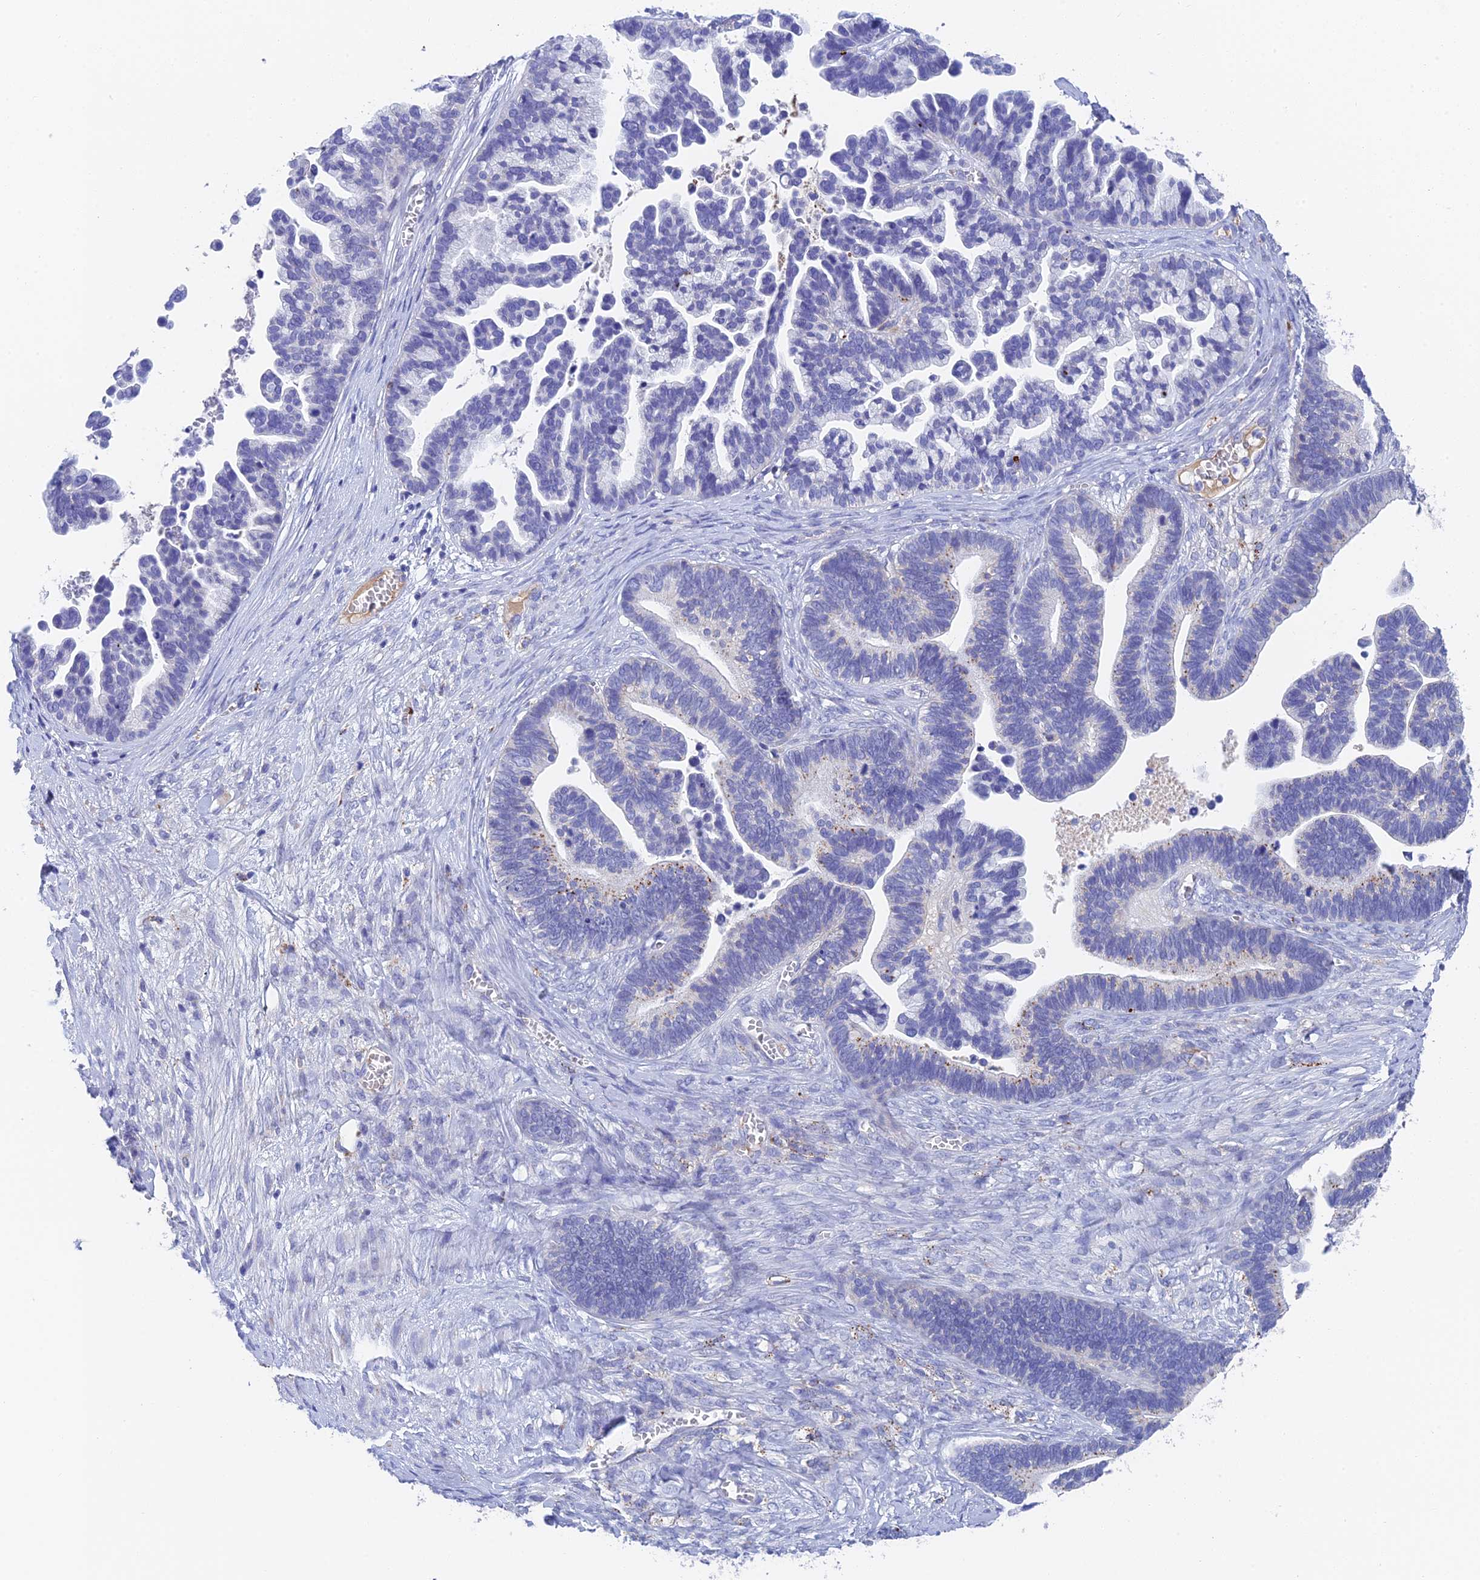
{"staining": {"intensity": "negative", "quantity": "none", "location": "none"}, "tissue": "ovarian cancer", "cell_type": "Tumor cells", "image_type": "cancer", "snomed": [{"axis": "morphology", "description": "Cystadenocarcinoma, serous, NOS"}, {"axis": "topography", "description": "Ovary"}], "caption": "An IHC histopathology image of ovarian cancer is shown. There is no staining in tumor cells of ovarian cancer.", "gene": "ADAMTS13", "patient": {"sex": "female", "age": 56}}